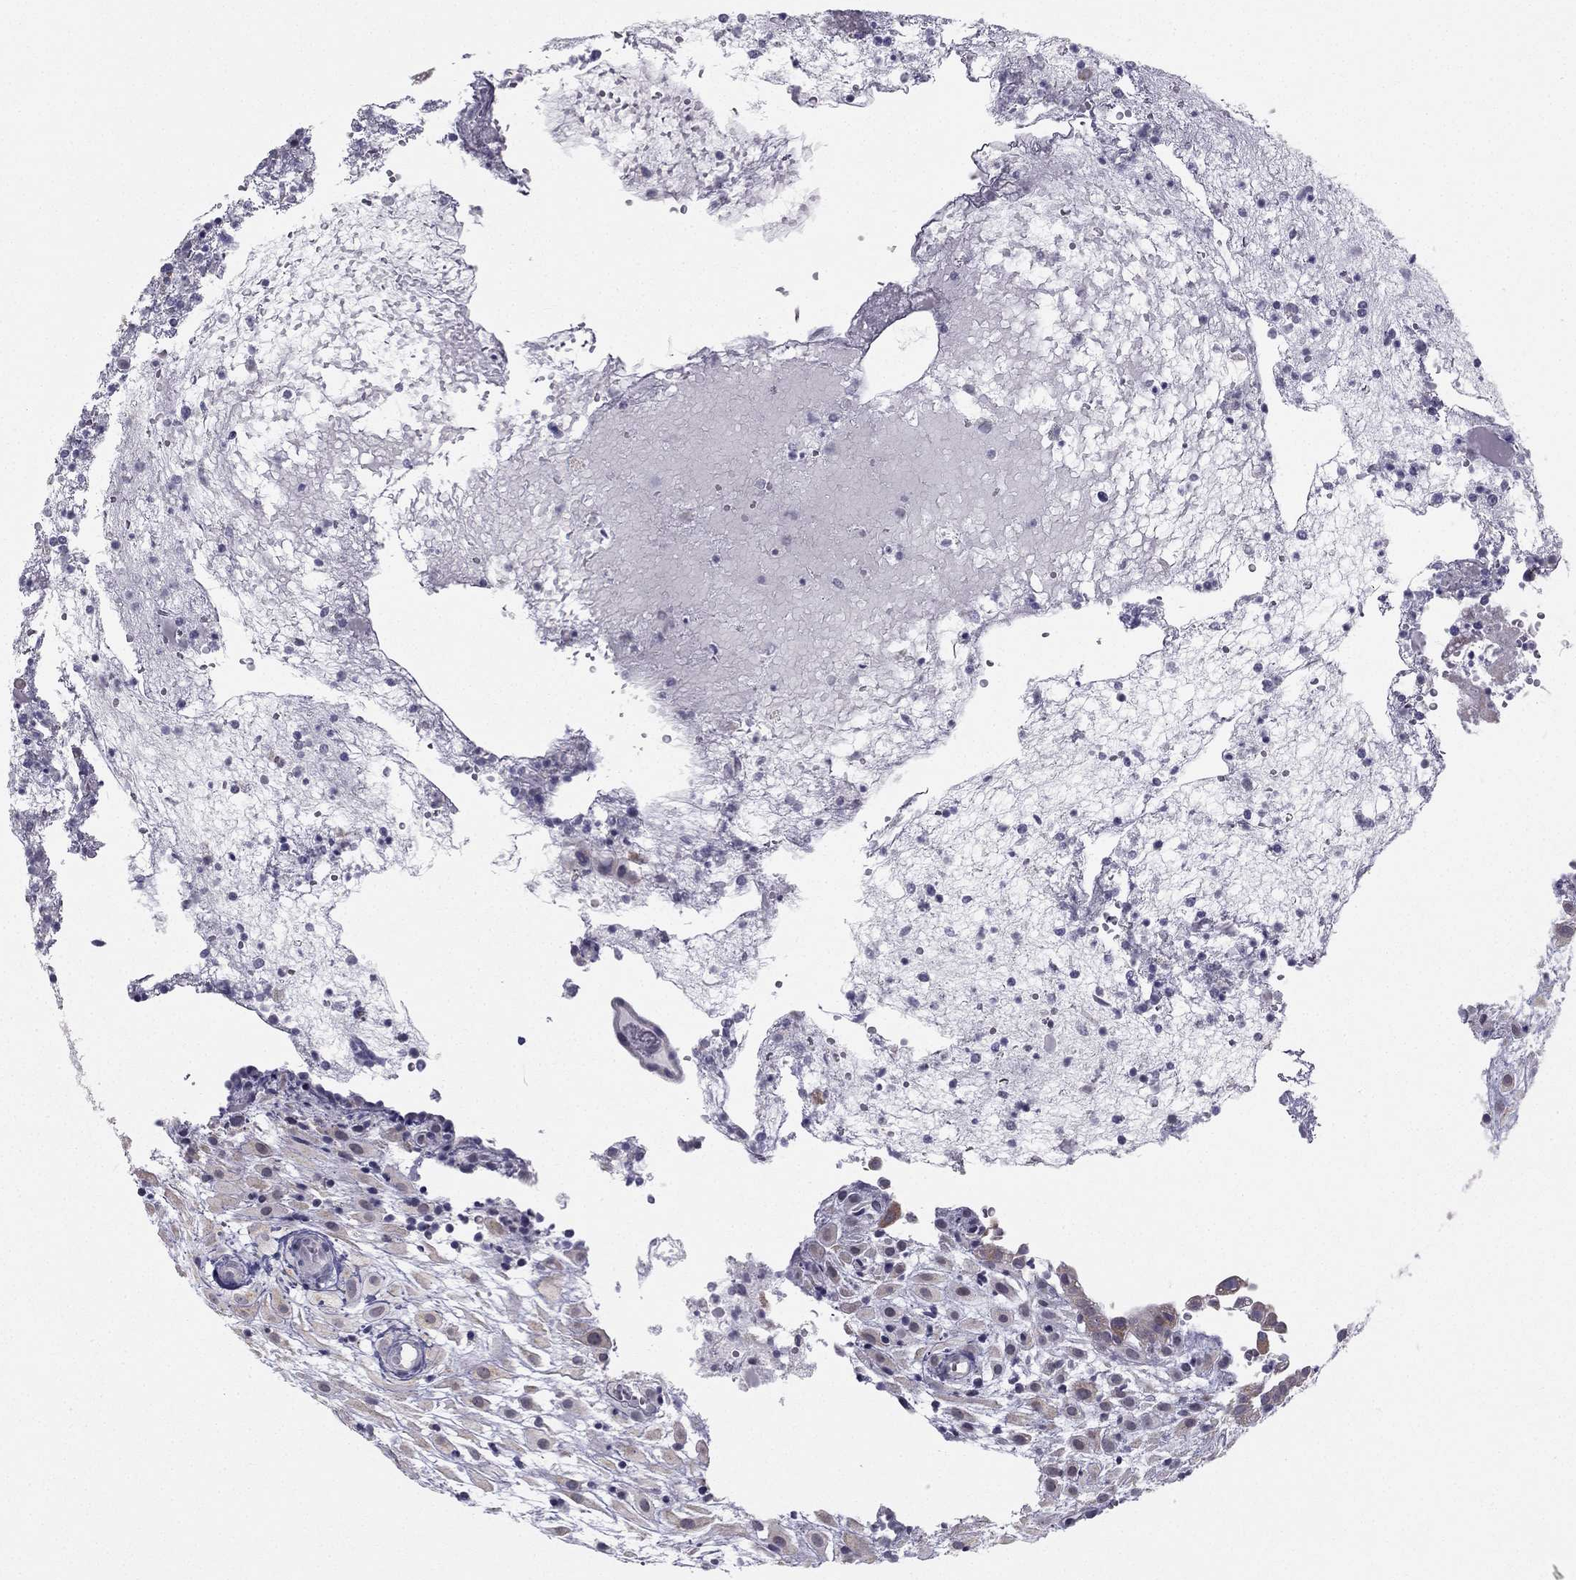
{"staining": {"intensity": "weak", "quantity": "<25%", "location": "cytoplasmic/membranous"}, "tissue": "placenta", "cell_type": "Decidual cells", "image_type": "normal", "snomed": [{"axis": "morphology", "description": "Normal tissue, NOS"}, {"axis": "topography", "description": "Placenta"}], "caption": "Decidual cells are negative for brown protein staining in unremarkable placenta. (DAB (3,3'-diaminobenzidine) IHC, high magnification).", "gene": "C5orf49", "patient": {"sex": "female", "age": 24}}